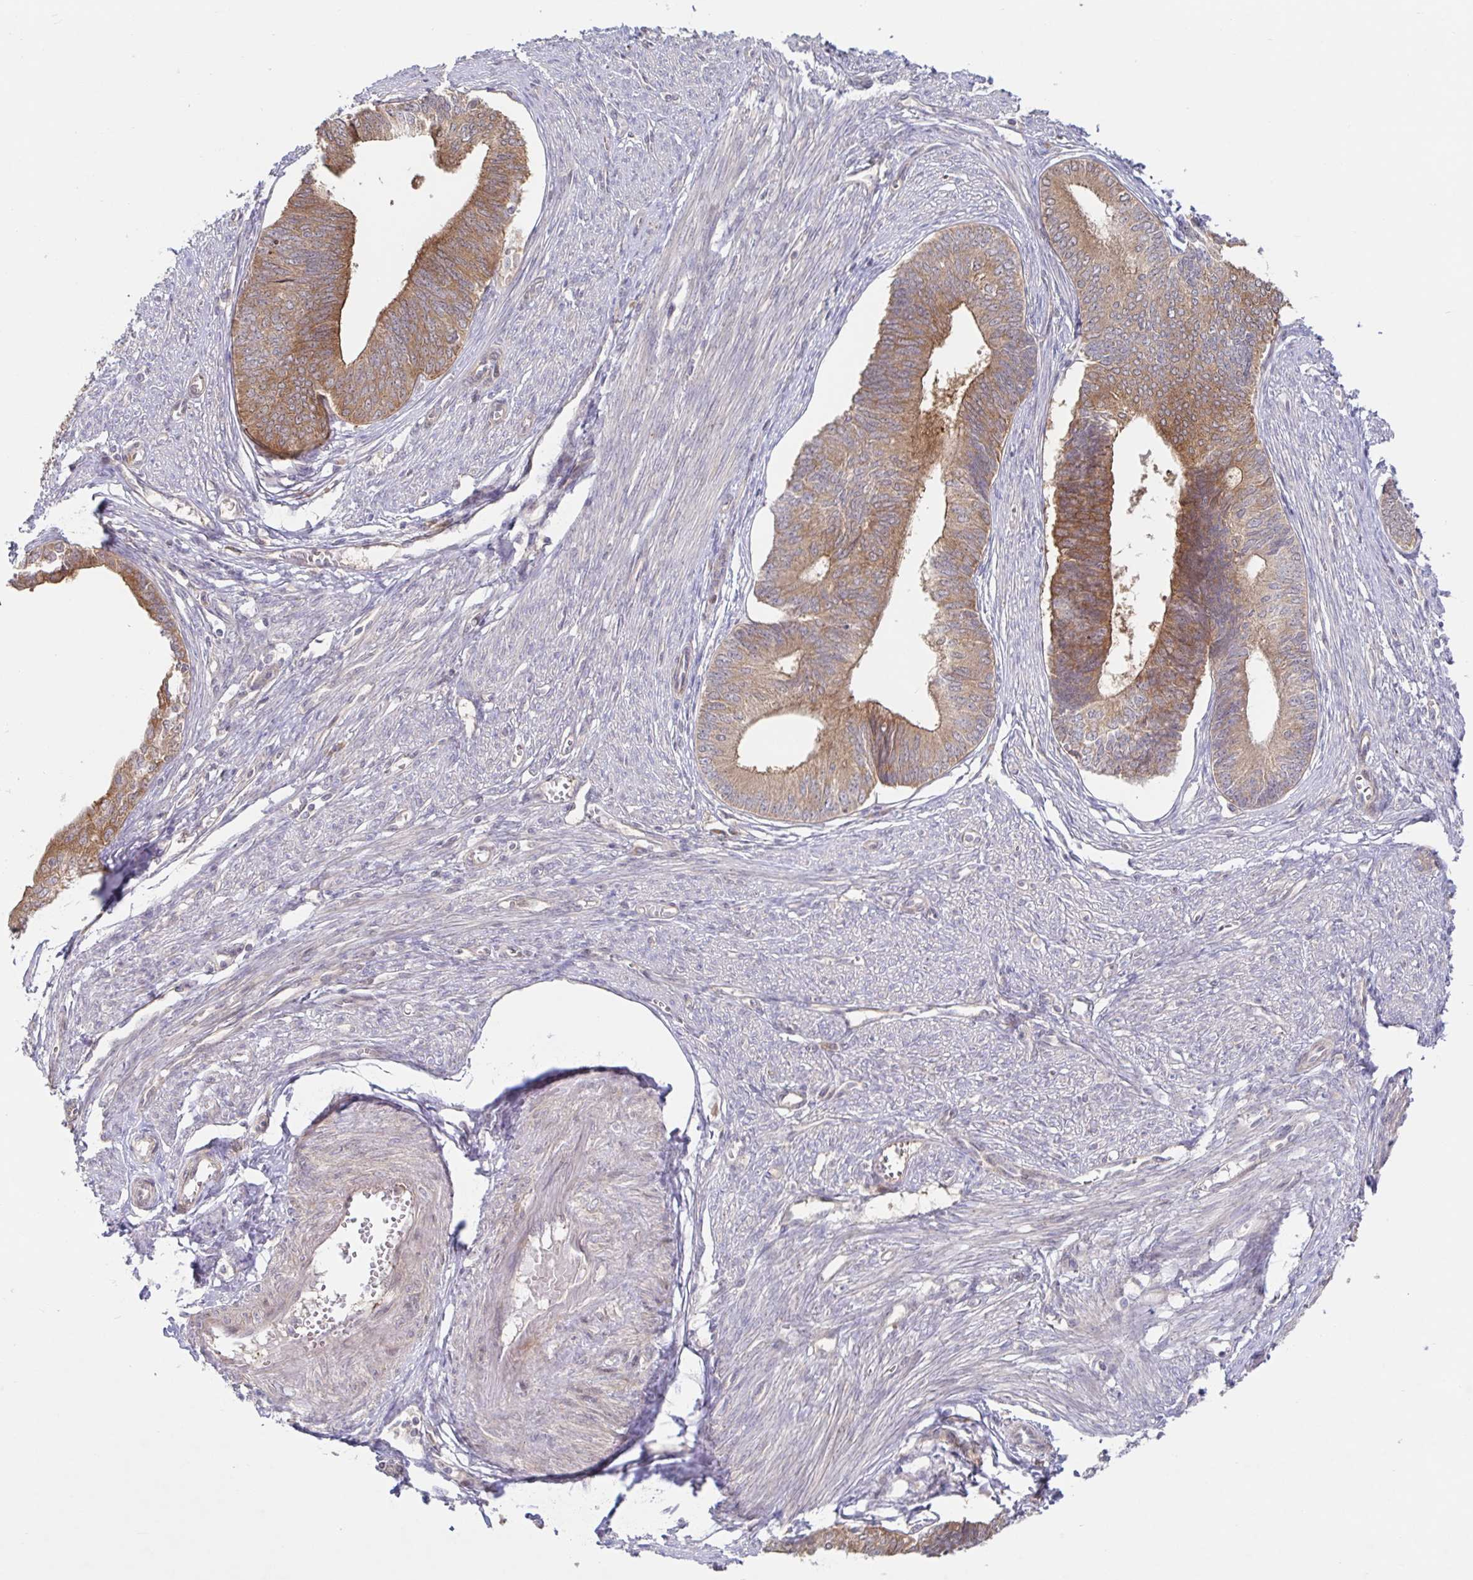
{"staining": {"intensity": "moderate", "quantity": ">75%", "location": "cytoplasmic/membranous"}, "tissue": "endometrial cancer", "cell_type": "Tumor cells", "image_type": "cancer", "snomed": [{"axis": "morphology", "description": "Adenocarcinoma, NOS"}, {"axis": "topography", "description": "Endometrium"}], "caption": "Protein staining by IHC demonstrates moderate cytoplasmic/membranous positivity in about >75% of tumor cells in endometrial cancer (adenocarcinoma). The staining was performed using DAB (3,3'-diaminobenzidine) to visualize the protein expression in brown, while the nuclei were stained in blue with hematoxylin (Magnification: 20x).", "gene": "AACS", "patient": {"sex": "female", "age": 68}}